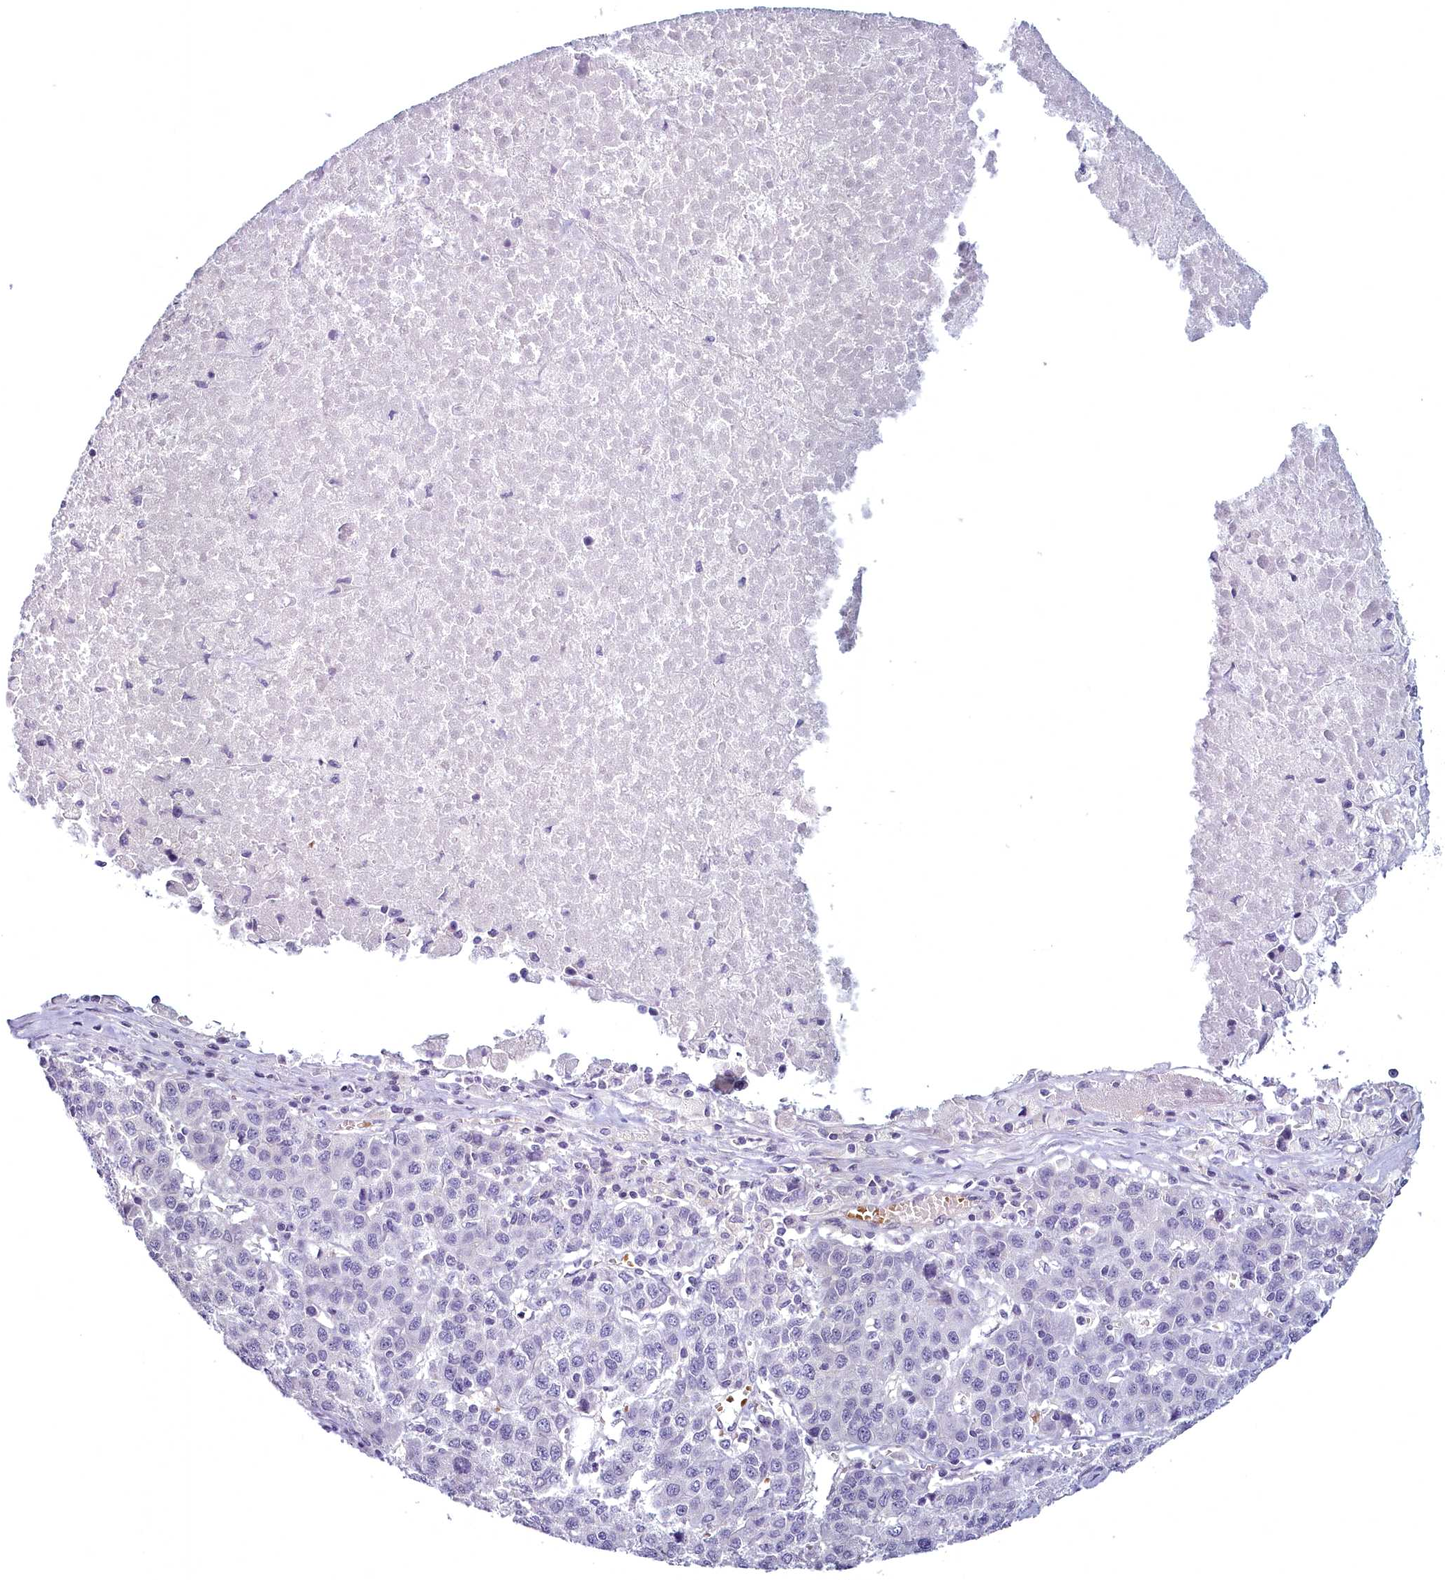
{"staining": {"intensity": "negative", "quantity": "none", "location": "none"}, "tissue": "liver cancer", "cell_type": "Tumor cells", "image_type": "cancer", "snomed": [{"axis": "morphology", "description": "Carcinoma, Hepatocellular, NOS"}, {"axis": "topography", "description": "Liver"}], "caption": "The micrograph shows no significant expression in tumor cells of liver cancer (hepatocellular carcinoma). Nuclei are stained in blue.", "gene": "ARL15", "patient": {"sex": "female", "age": 53}}